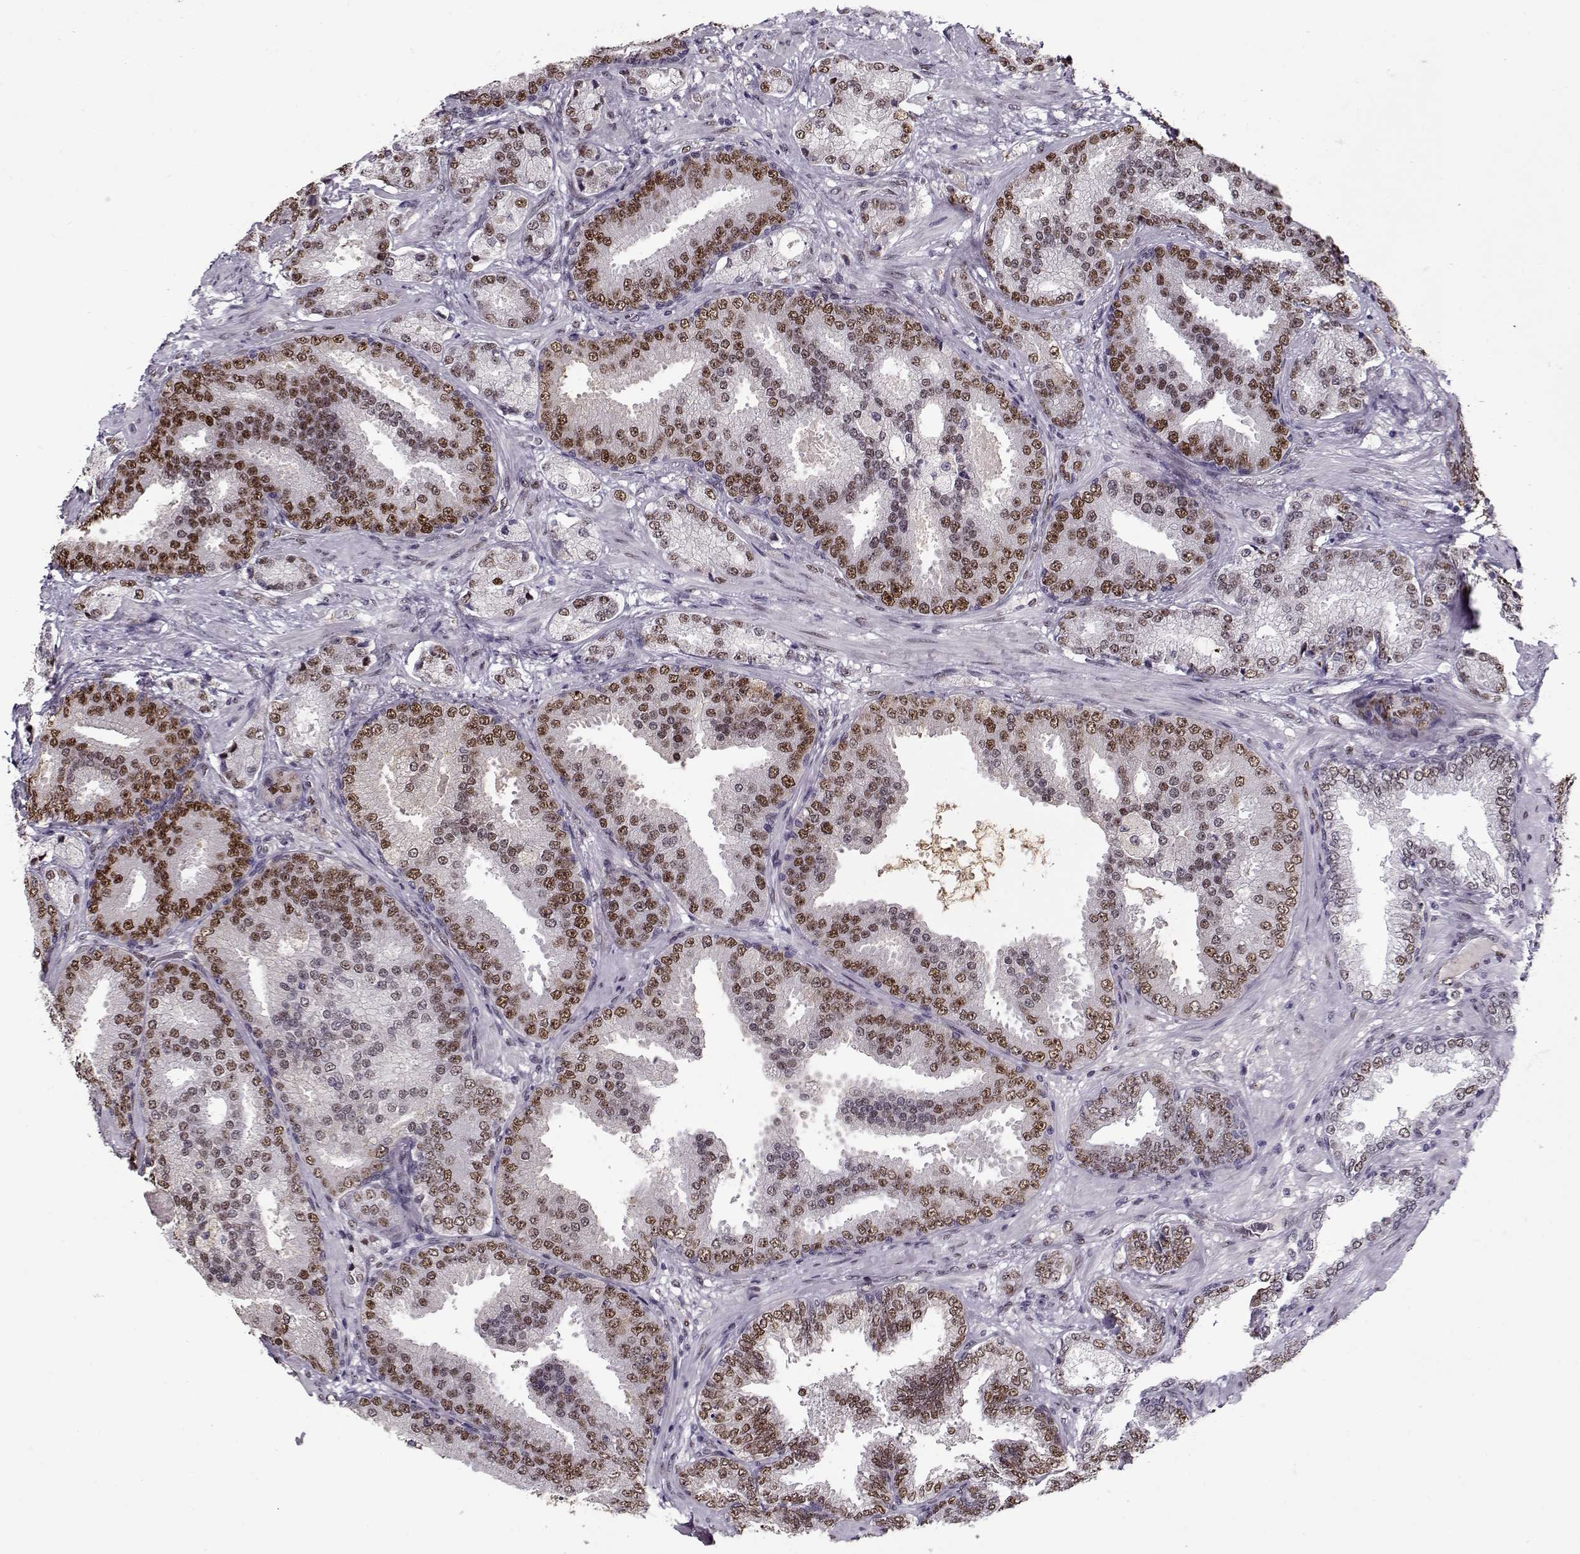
{"staining": {"intensity": "moderate", "quantity": "25%-75%", "location": "nuclear"}, "tissue": "prostate cancer", "cell_type": "Tumor cells", "image_type": "cancer", "snomed": [{"axis": "morphology", "description": "Adenocarcinoma, Low grade"}, {"axis": "topography", "description": "Prostate"}], "caption": "A micrograph showing moderate nuclear expression in about 25%-75% of tumor cells in adenocarcinoma (low-grade) (prostate), as visualized by brown immunohistochemical staining.", "gene": "PRMT8", "patient": {"sex": "male", "age": 68}}